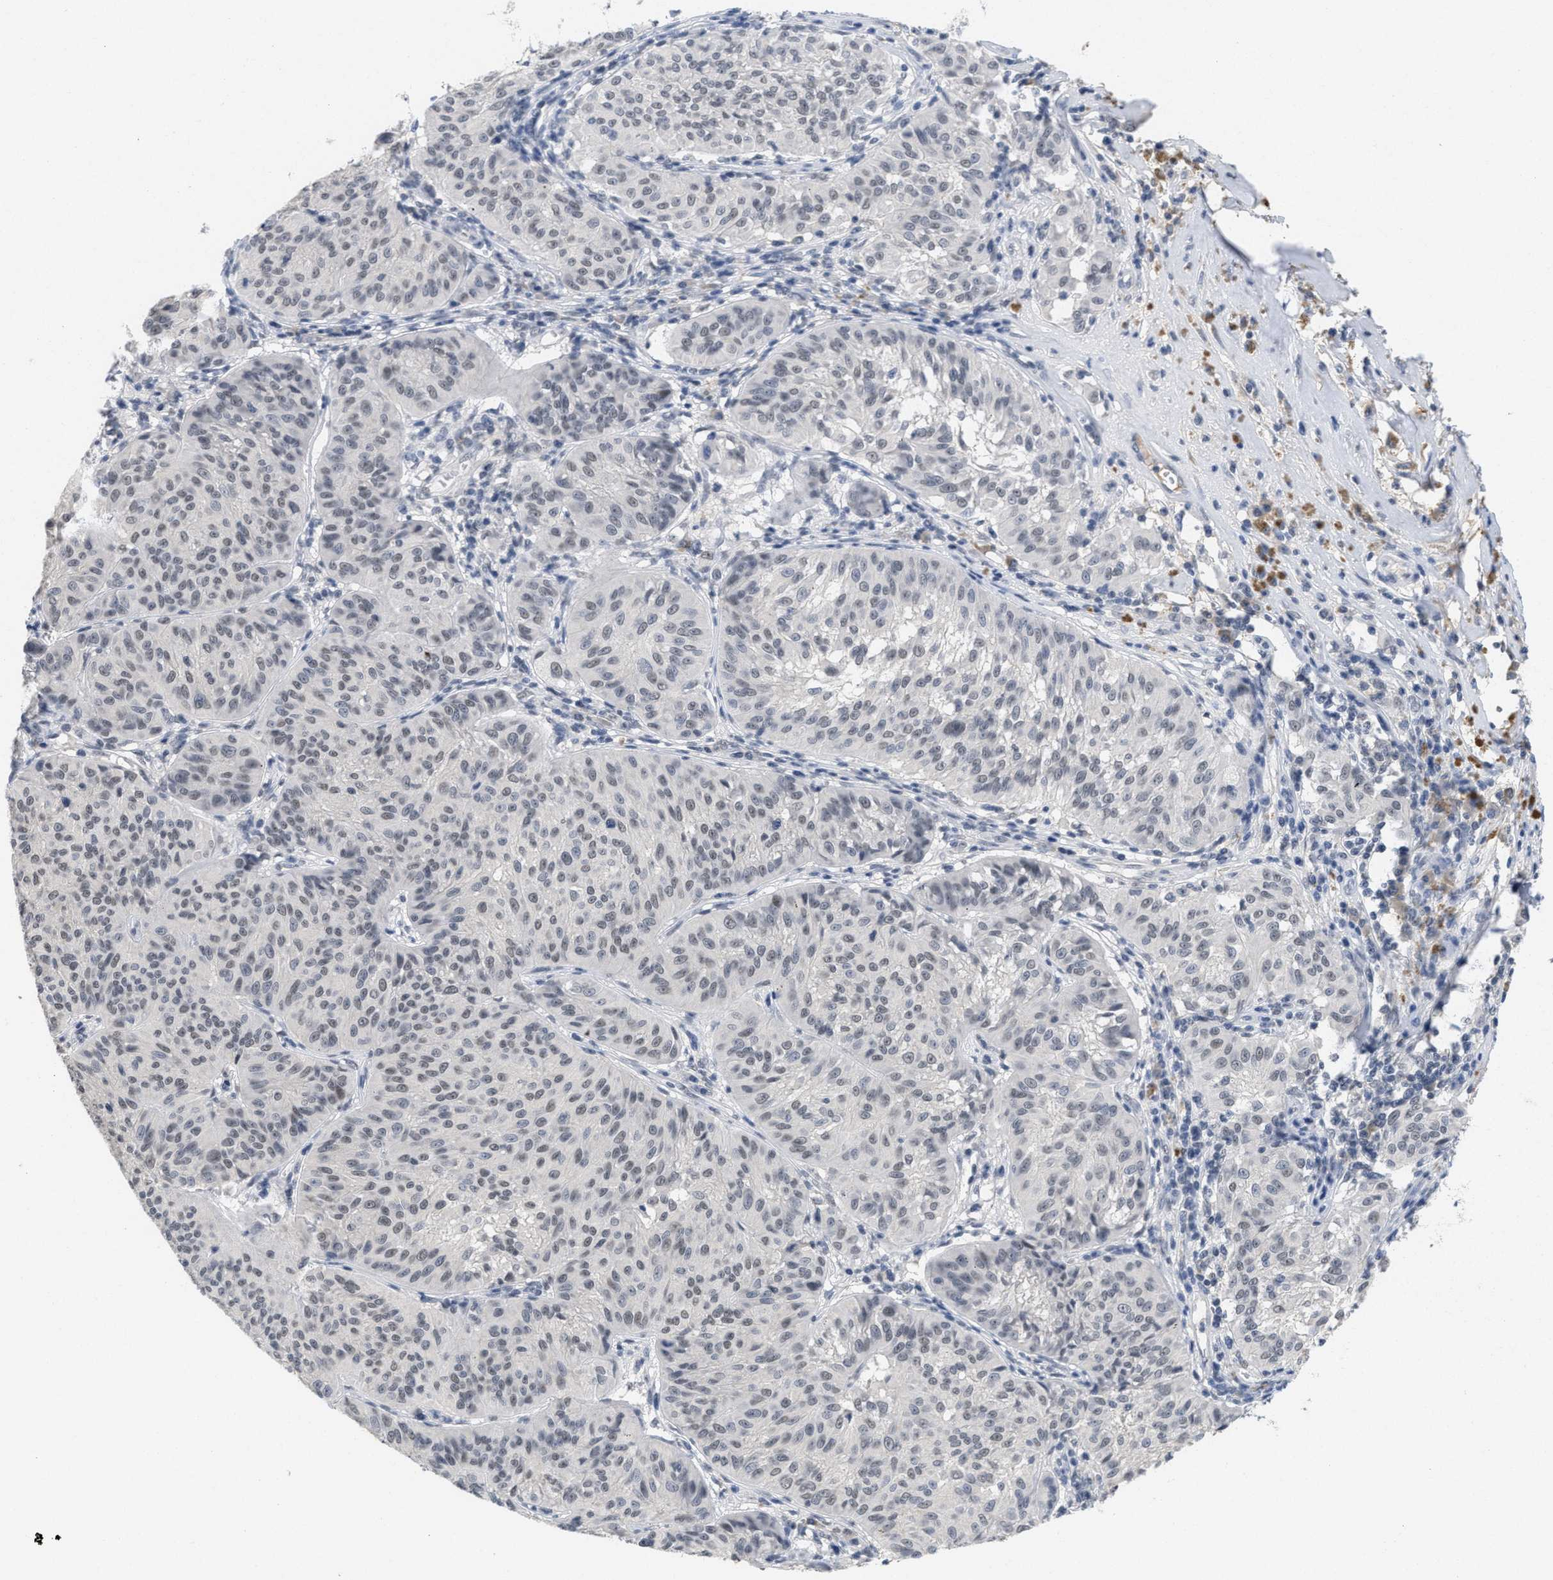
{"staining": {"intensity": "weak", "quantity": "25%-75%", "location": "nuclear"}, "tissue": "melanoma", "cell_type": "Tumor cells", "image_type": "cancer", "snomed": [{"axis": "morphology", "description": "Malignant melanoma, NOS"}, {"axis": "topography", "description": "Skin"}], "caption": "There is low levels of weak nuclear staining in tumor cells of melanoma, as demonstrated by immunohistochemical staining (brown color).", "gene": "GGNBP2", "patient": {"sex": "female", "age": 72}}